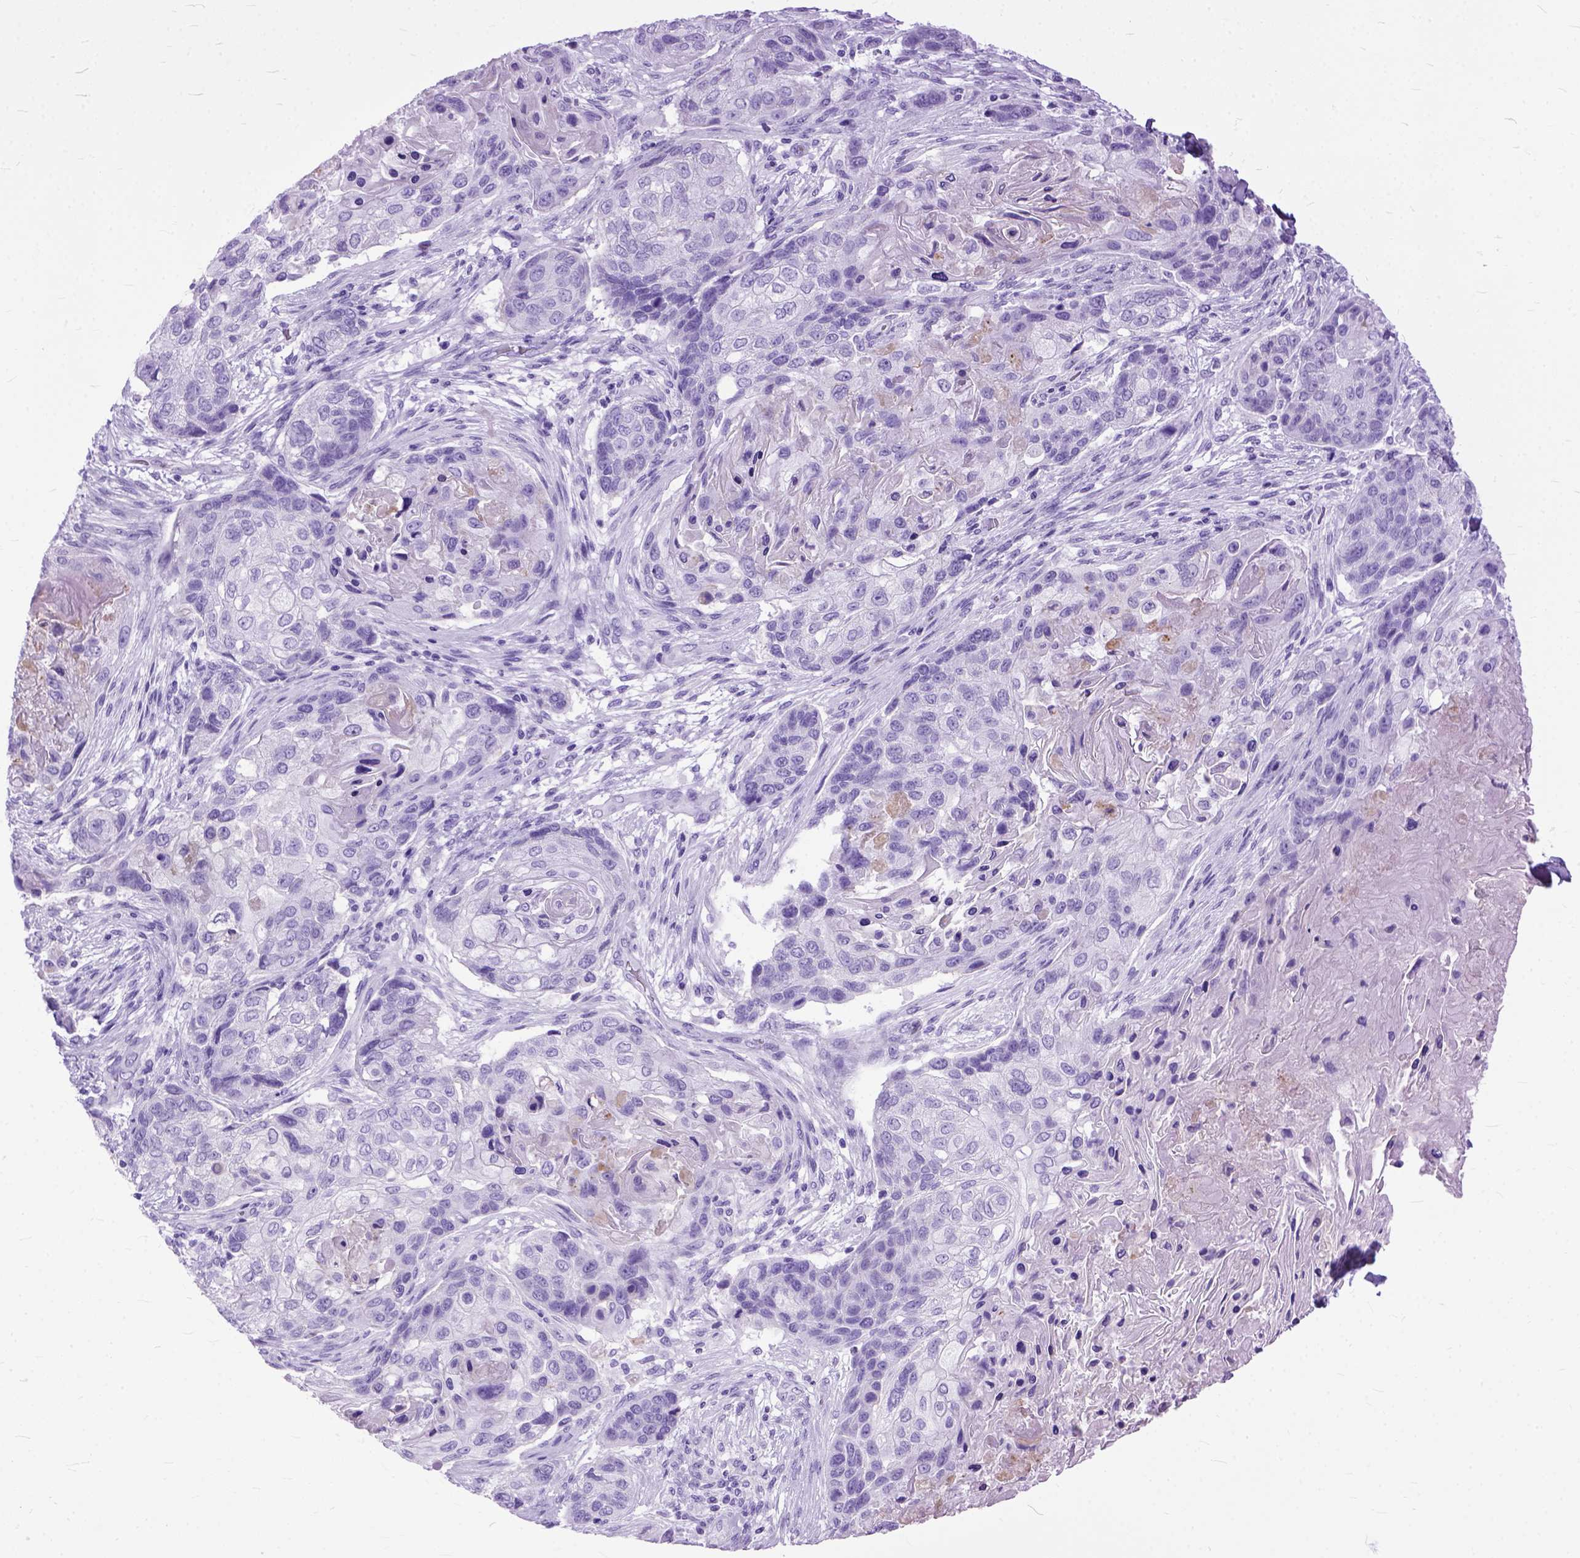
{"staining": {"intensity": "negative", "quantity": "none", "location": "none"}, "tissue": "lung cancer", "cell_type": "Tumor cells", "image_type": "cancer", "snomed": [{"axis": "morphology", "description": "Squamous cell carcinoma, NOS"}, {"axis": "topography", "description": "Lung"}], "caption": "High magnification brightfield microscopy of lung squamous cell carcinoma stained with DAB (3,3'-diaminobenzidine) (brown) and counterstained with hematoxylin (blue): tumor cells show no significant expression.", "gene": "GNGT1", "patient": {"sex": "male", "age": 69}}